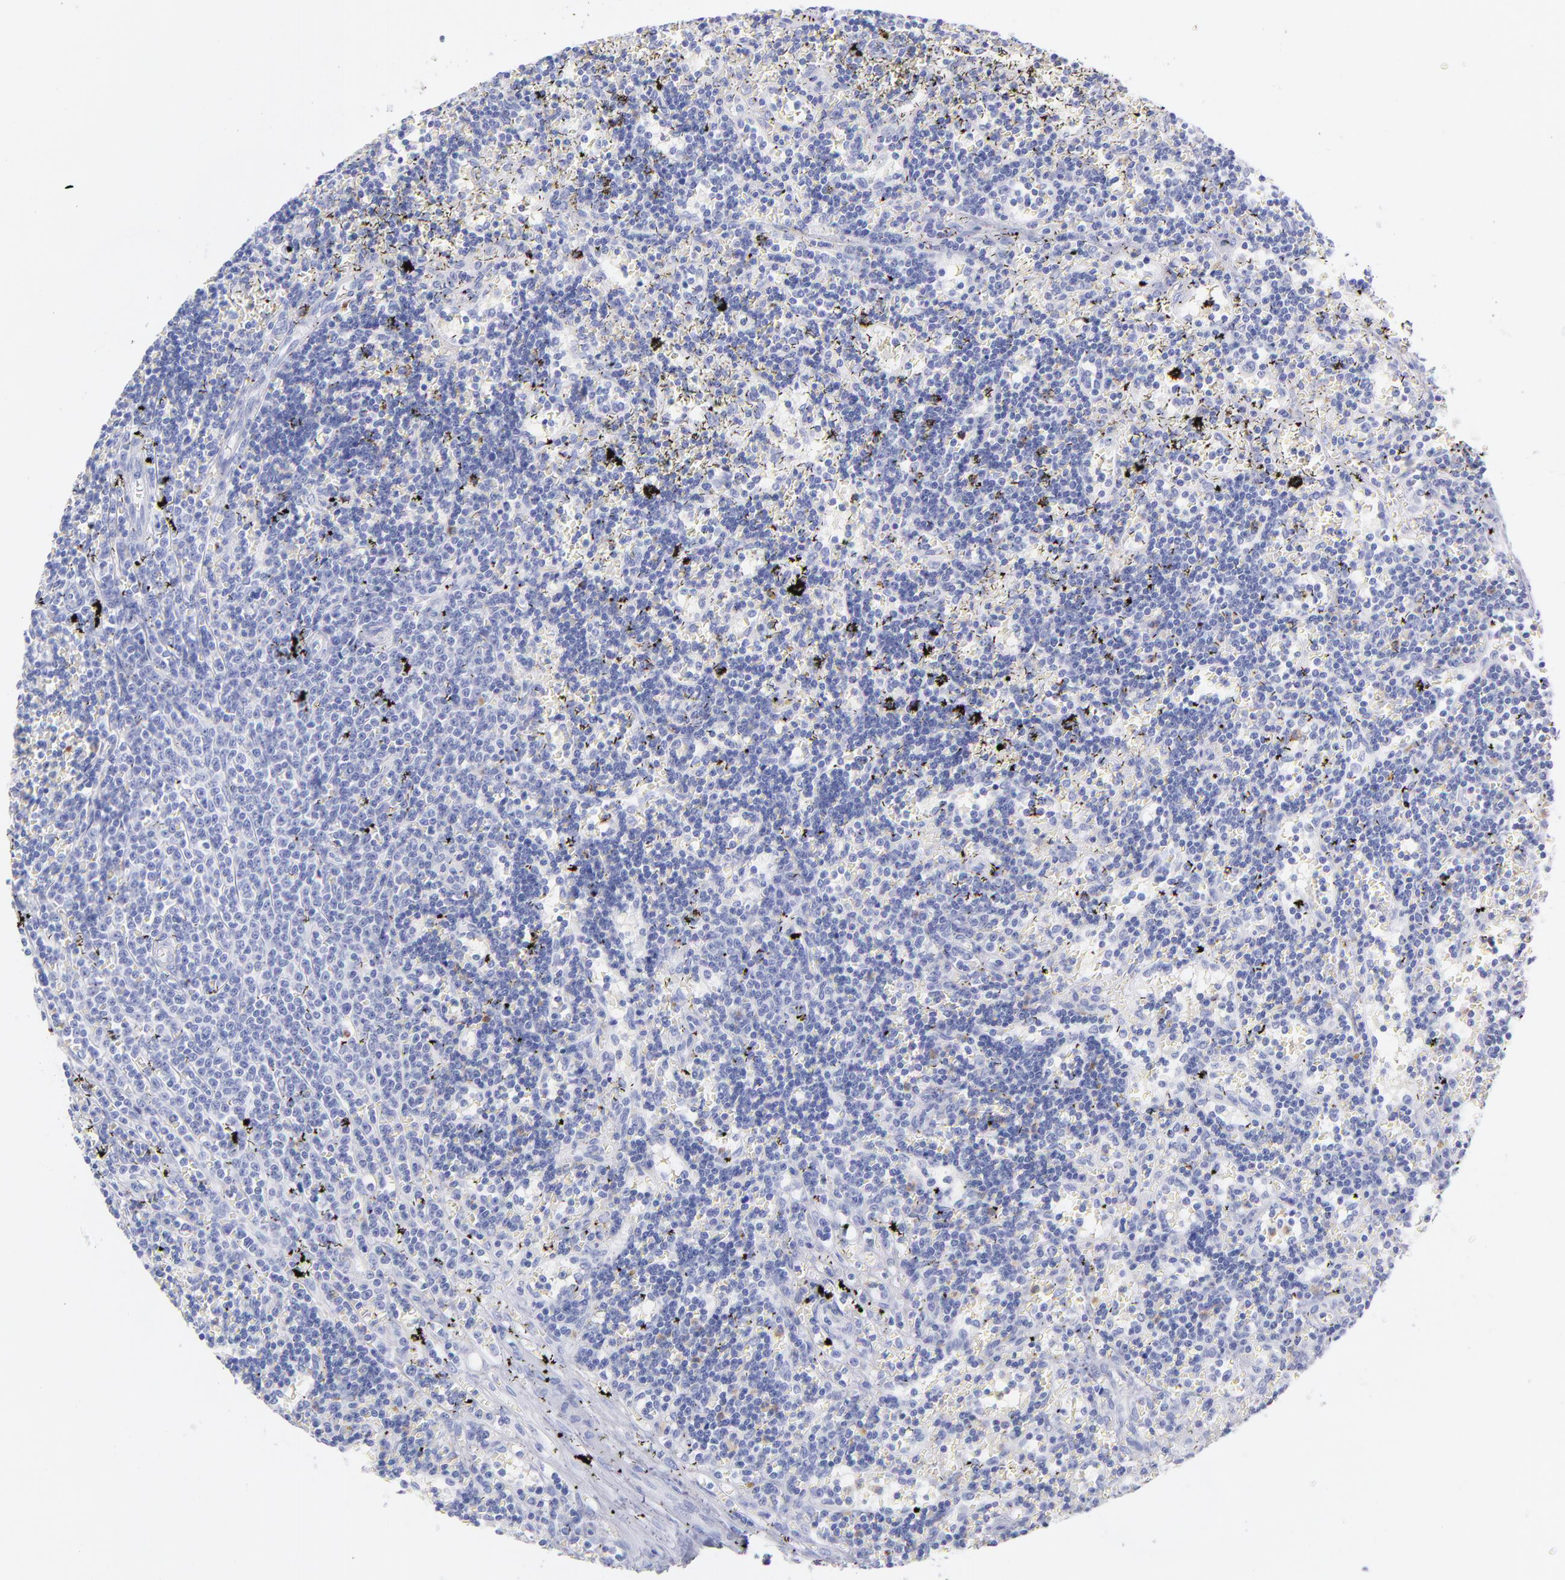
{"staining": {"intensity": "negative", "quantity": "none", "location": "none"}, "tissue": "lymphoma", "cell_type": "Tumor cells", "image_type": "cancer", "snomed": [{"axis": "morphology", "description": "Malignant lymphoma, non-Hodgkin's type, Low grade"}, {"axis": "topography", "description": "Spleen"}], "caption": "Tumor cells are negative for protein expression in human lymphoma. (DAB immunohistochemistry visualized using brightfield microscopy, high magnification).", "gene": "HP", "patient": {"sex": "male", "age": 60}}